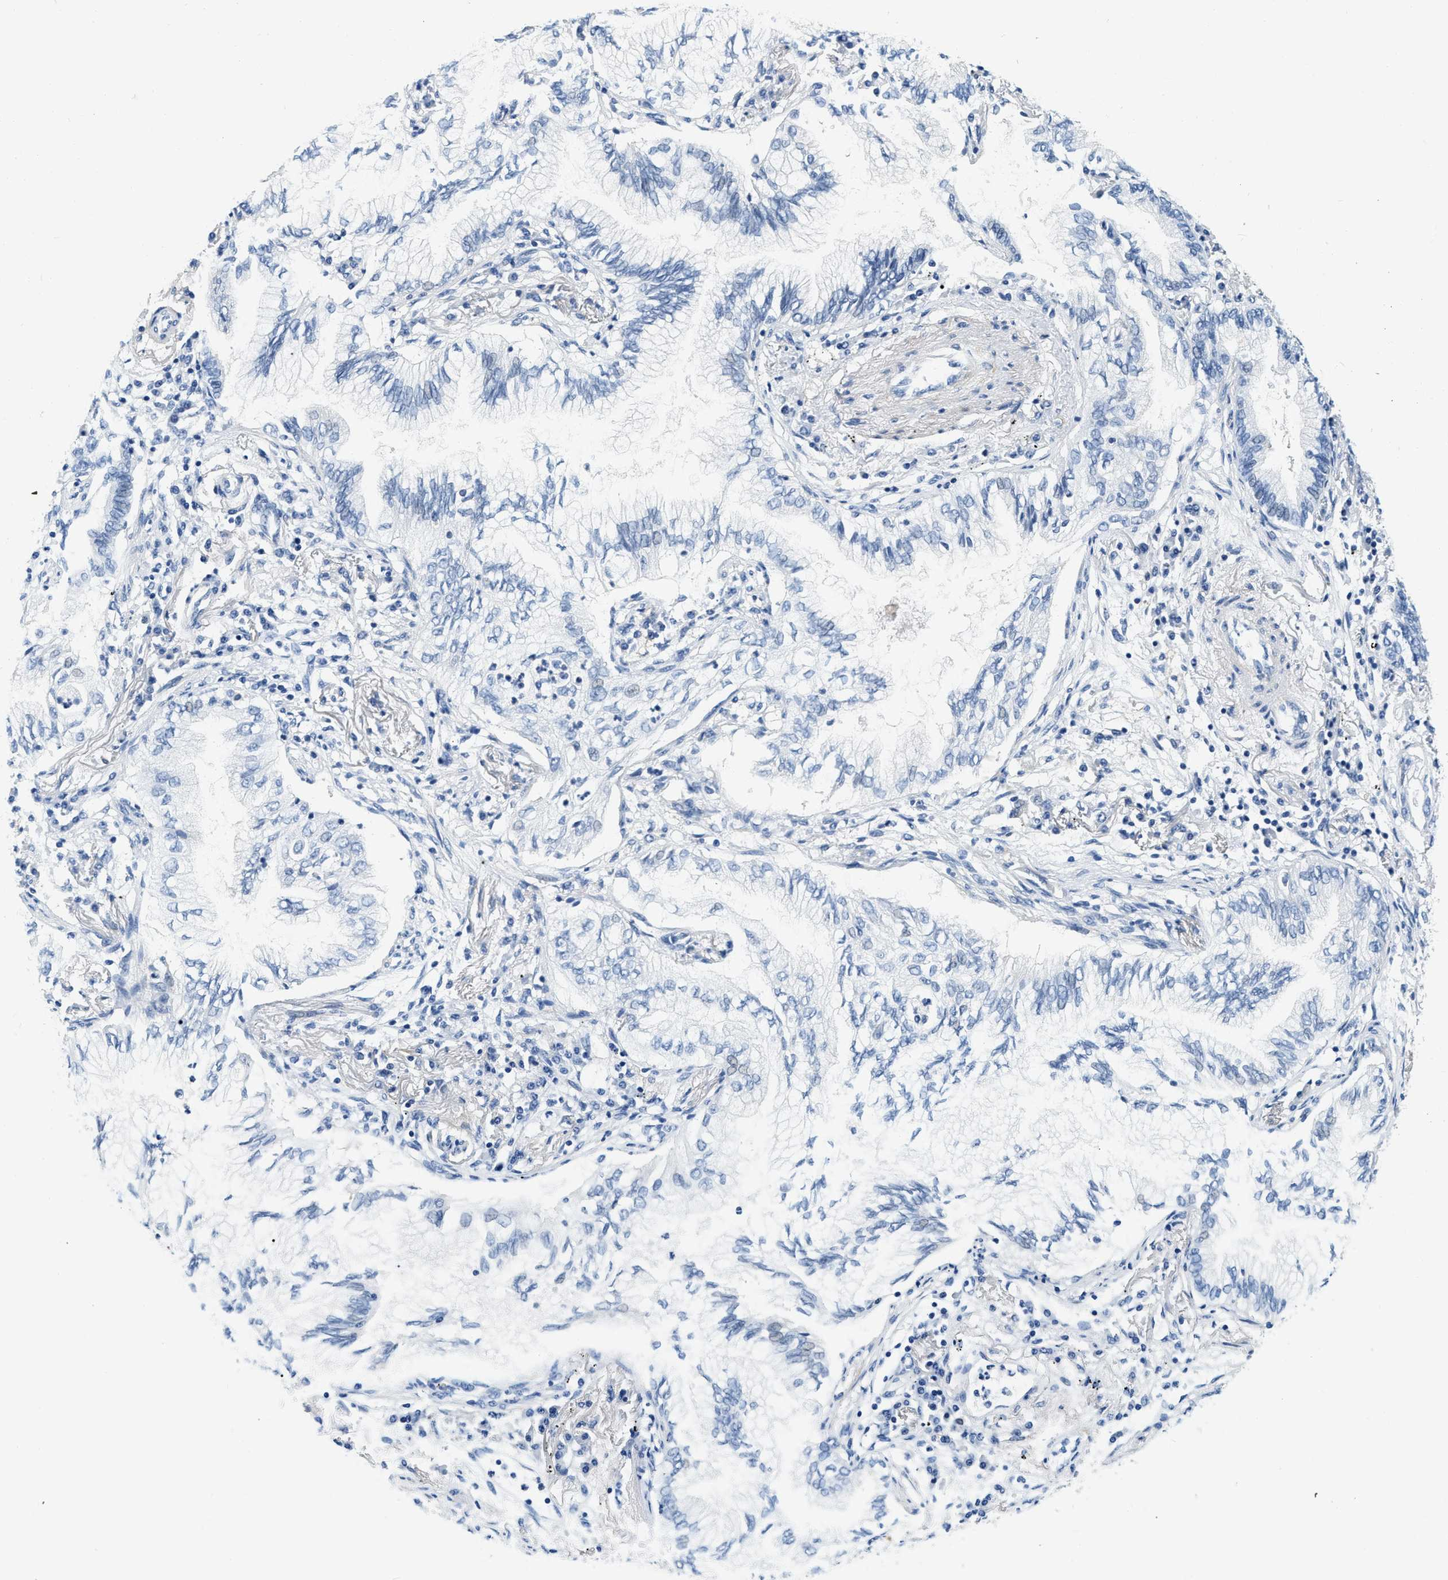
{"staining": {"intensity": "negative", "quantity": "none", "location": "none"}, "tissue": "lung cancer", "cell_type": "Tumor cells", "image_type": "cancer", "snomed": [{"axis": "morphology", "description": "Normal tissue, NOS"}, {"axis": "morphology", "description": "Adenocarcinoma, NOS"}, {"axis": "topography", "description": "Bronchus"}, {"axis": "topography", "description": "Lung"}], "caption": "DAB (3,3'-diaminobenzidine) immunohistochemical staining of human lung cancer (adenocarcinoma) exhibits no significant positivity in tumor cells.", "gene": "EIF2AK2", "patient": {"sex": "female", "age": 70}}